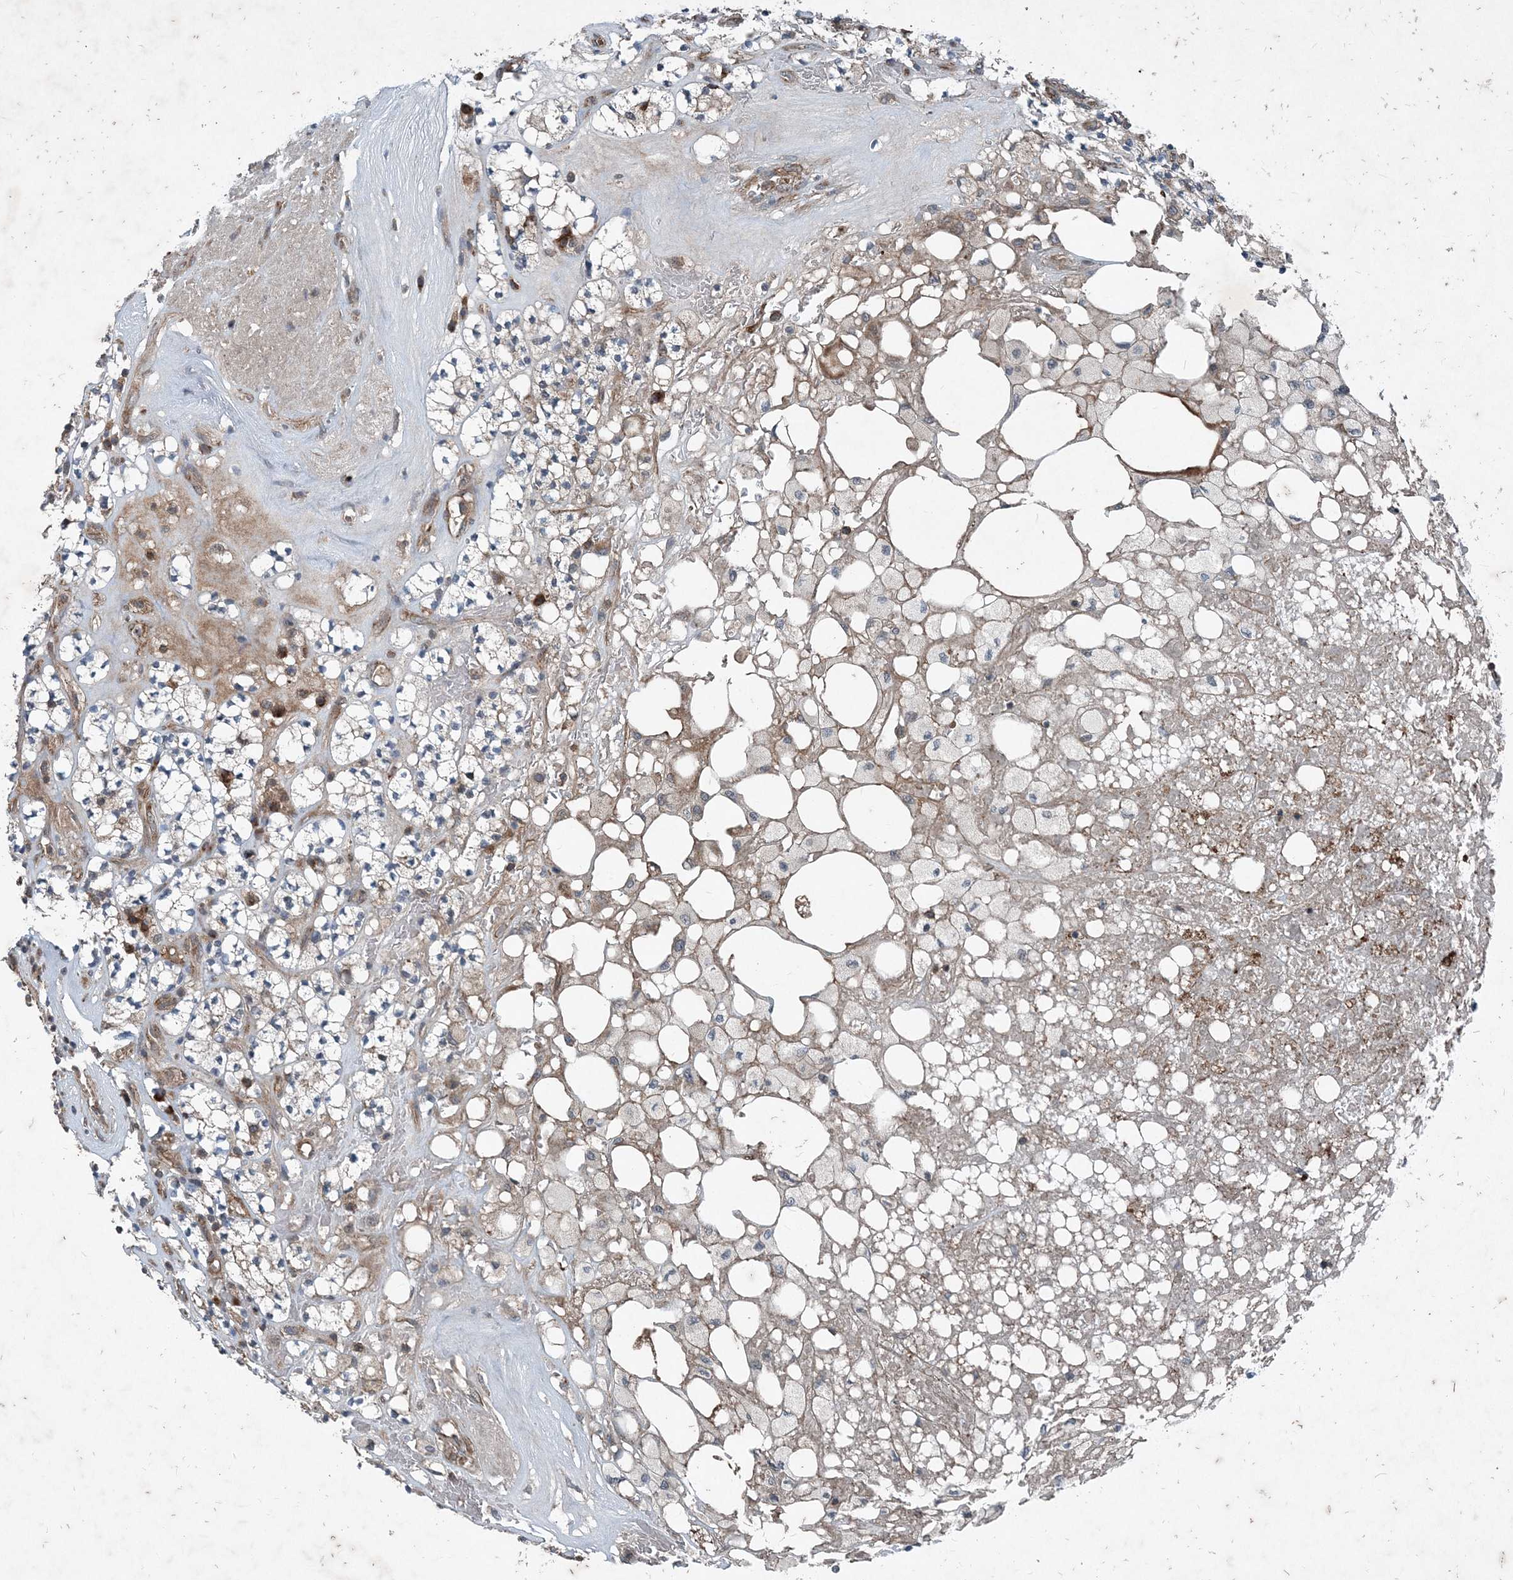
{"staining": {"intensity": "moderate", "quantity": "25%-75%", "location": "cytoplasmic/membranous"}, "tissue": "renal cancer", "cell_type": "Tumor cells", "image_type": "cancer", "snomed": [{"axis": "morphology", "description": "Adenocarcinoma, NOS"}, {"axis": "topography", "description": "Kidney"}], "caption": "DAB (3,3'-diaminobenzidine) immunohistochemical staining of renal adenocarcinoma shows moderate cytoplasmic/membranous protein expression in approximately 25%-75% of tumor cells. The staining was performed using DAB to visualize the protein expression in brown, while the nuclei were stained in blue with hematoxylin (Magnification: 20x).", "gene": "NDUFA2", "patient": {"sex": "male", "age": 77}}